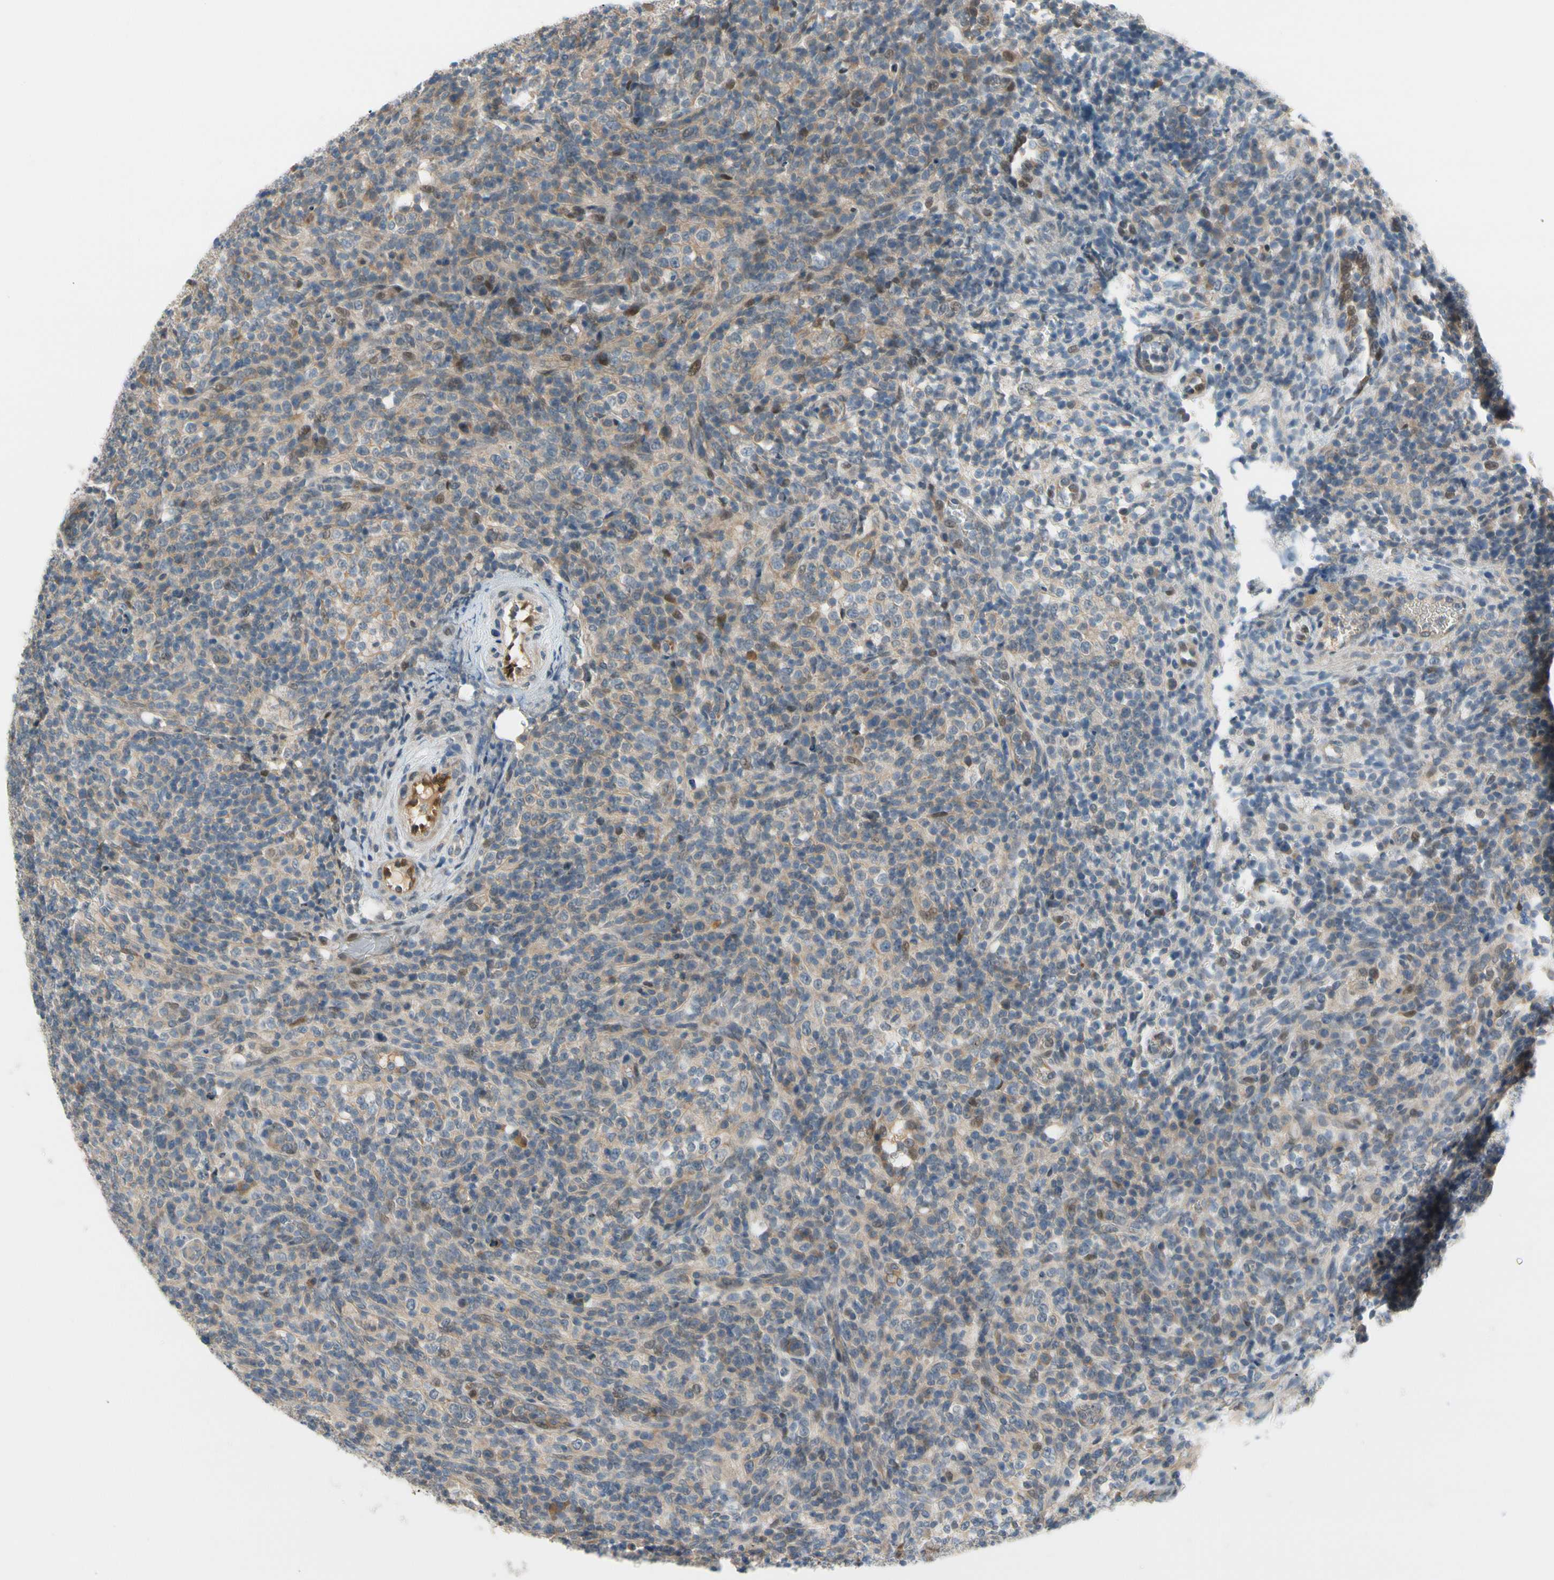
{"staining": {"intensity": "moderate", "quantity": ">75%", "location": "cytoplasmic/membranous"}, "tissue": "lymphoma", "cell_type": "Tumor cells", "image_type": "cancer", "snomed": [{"axis": "morphology", "description": "Malignant lymphoma, non-Hodgkin's type, High grade"}, {"axis": "topography", "description": "Lymph node"}], "caption": "Immunohistochemical staining of lymphoma reveals medium levels of moderate cytoplasmic/membranous expression in approximately >75% of tumor cells.", "gene": "CFAP36", "patient": {"sex": "female", "age": 76}}